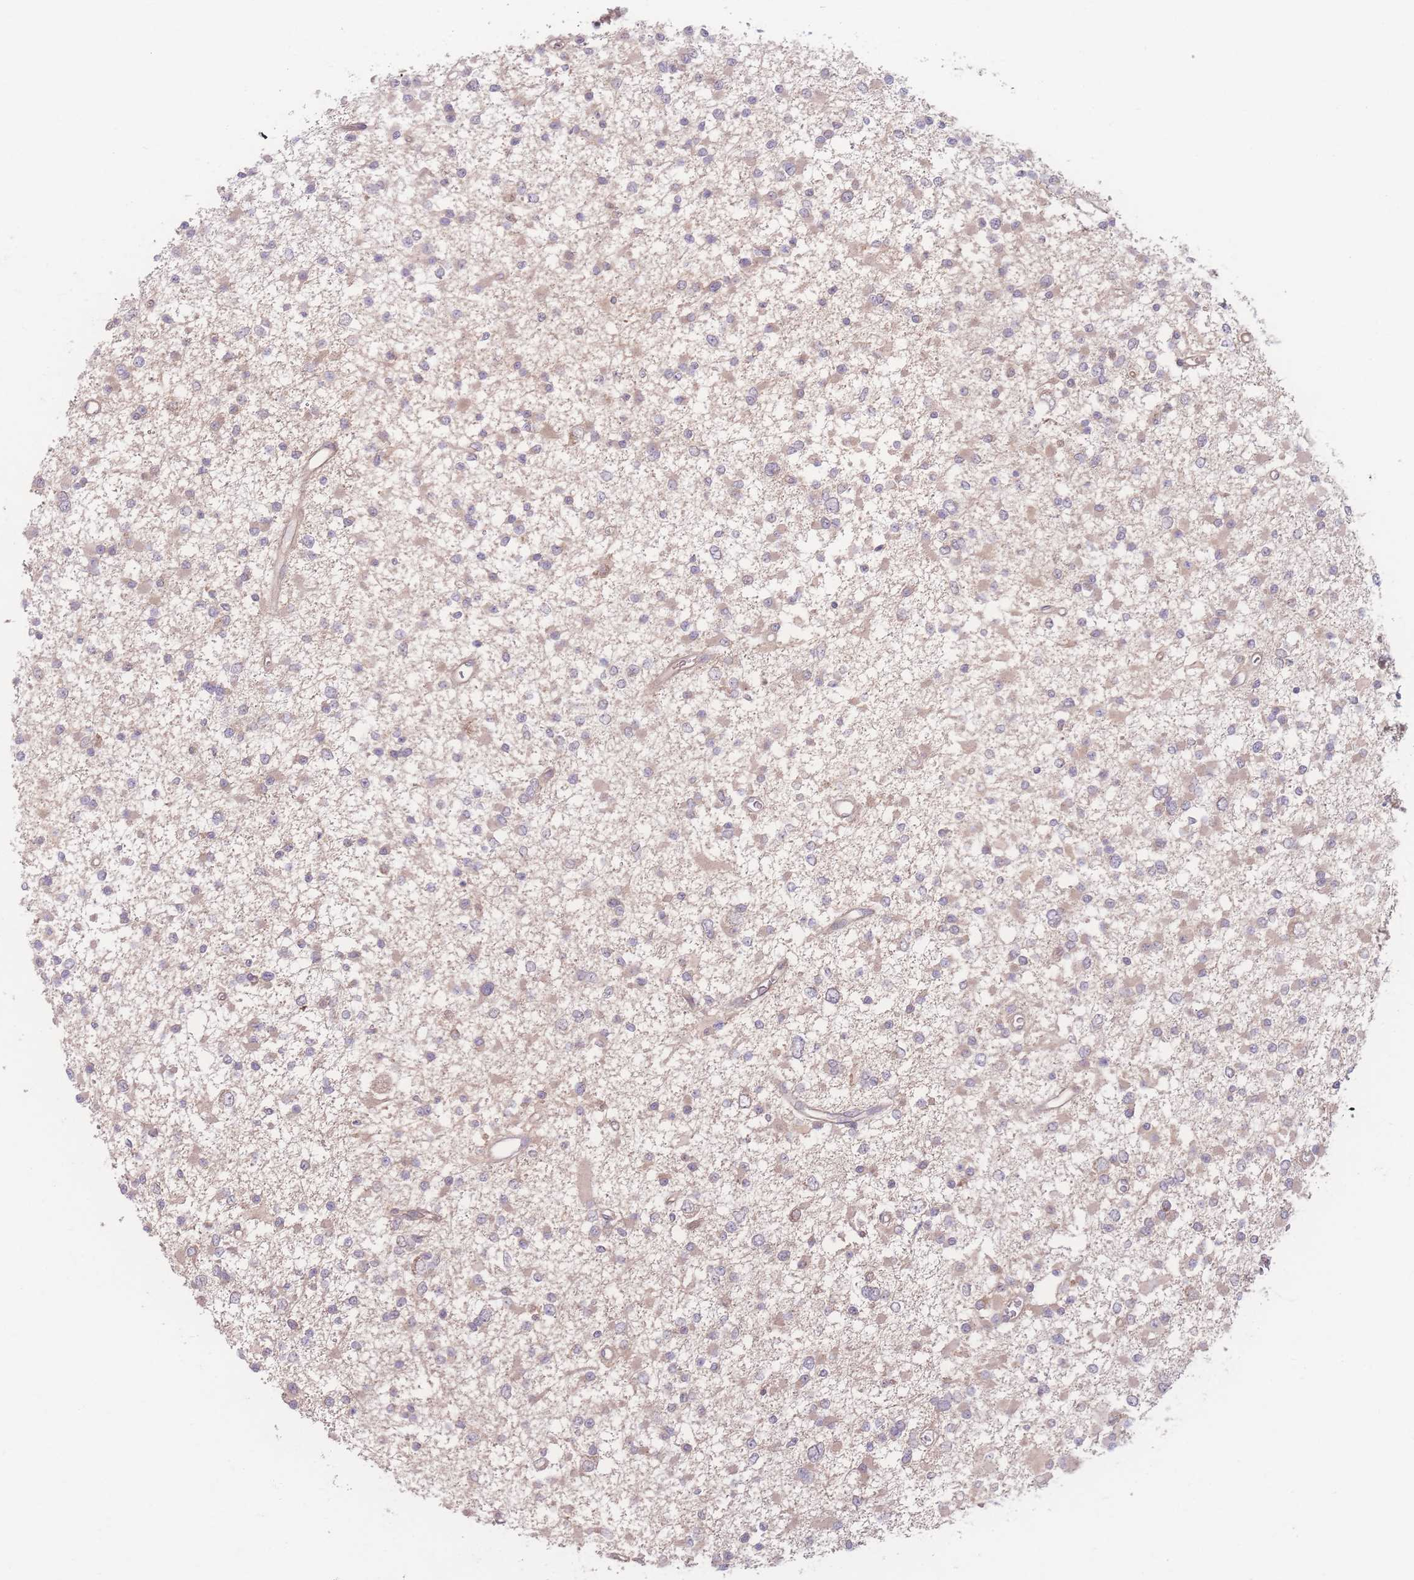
{"staining": {"intensity": "weak", "quantity": "25%-75%", "location": "cytoplasmic/membranous"}, "tissue": "glioma", "cell_type": "Tumor cells", "image_type": "cancer", "snomed": [{"axis": "morphology", "description": "Glioma, malignant, Low grade"}, {"axis": "topography", "description": "Brain"}], "caption": "Protein staining shows weak cytoplasmic/membranous expression in approximately 25%-75% of tumor cells in malignant low-grade glioma.", "gene": "INSR", "patient": {"sex": "female", "age": 22}}